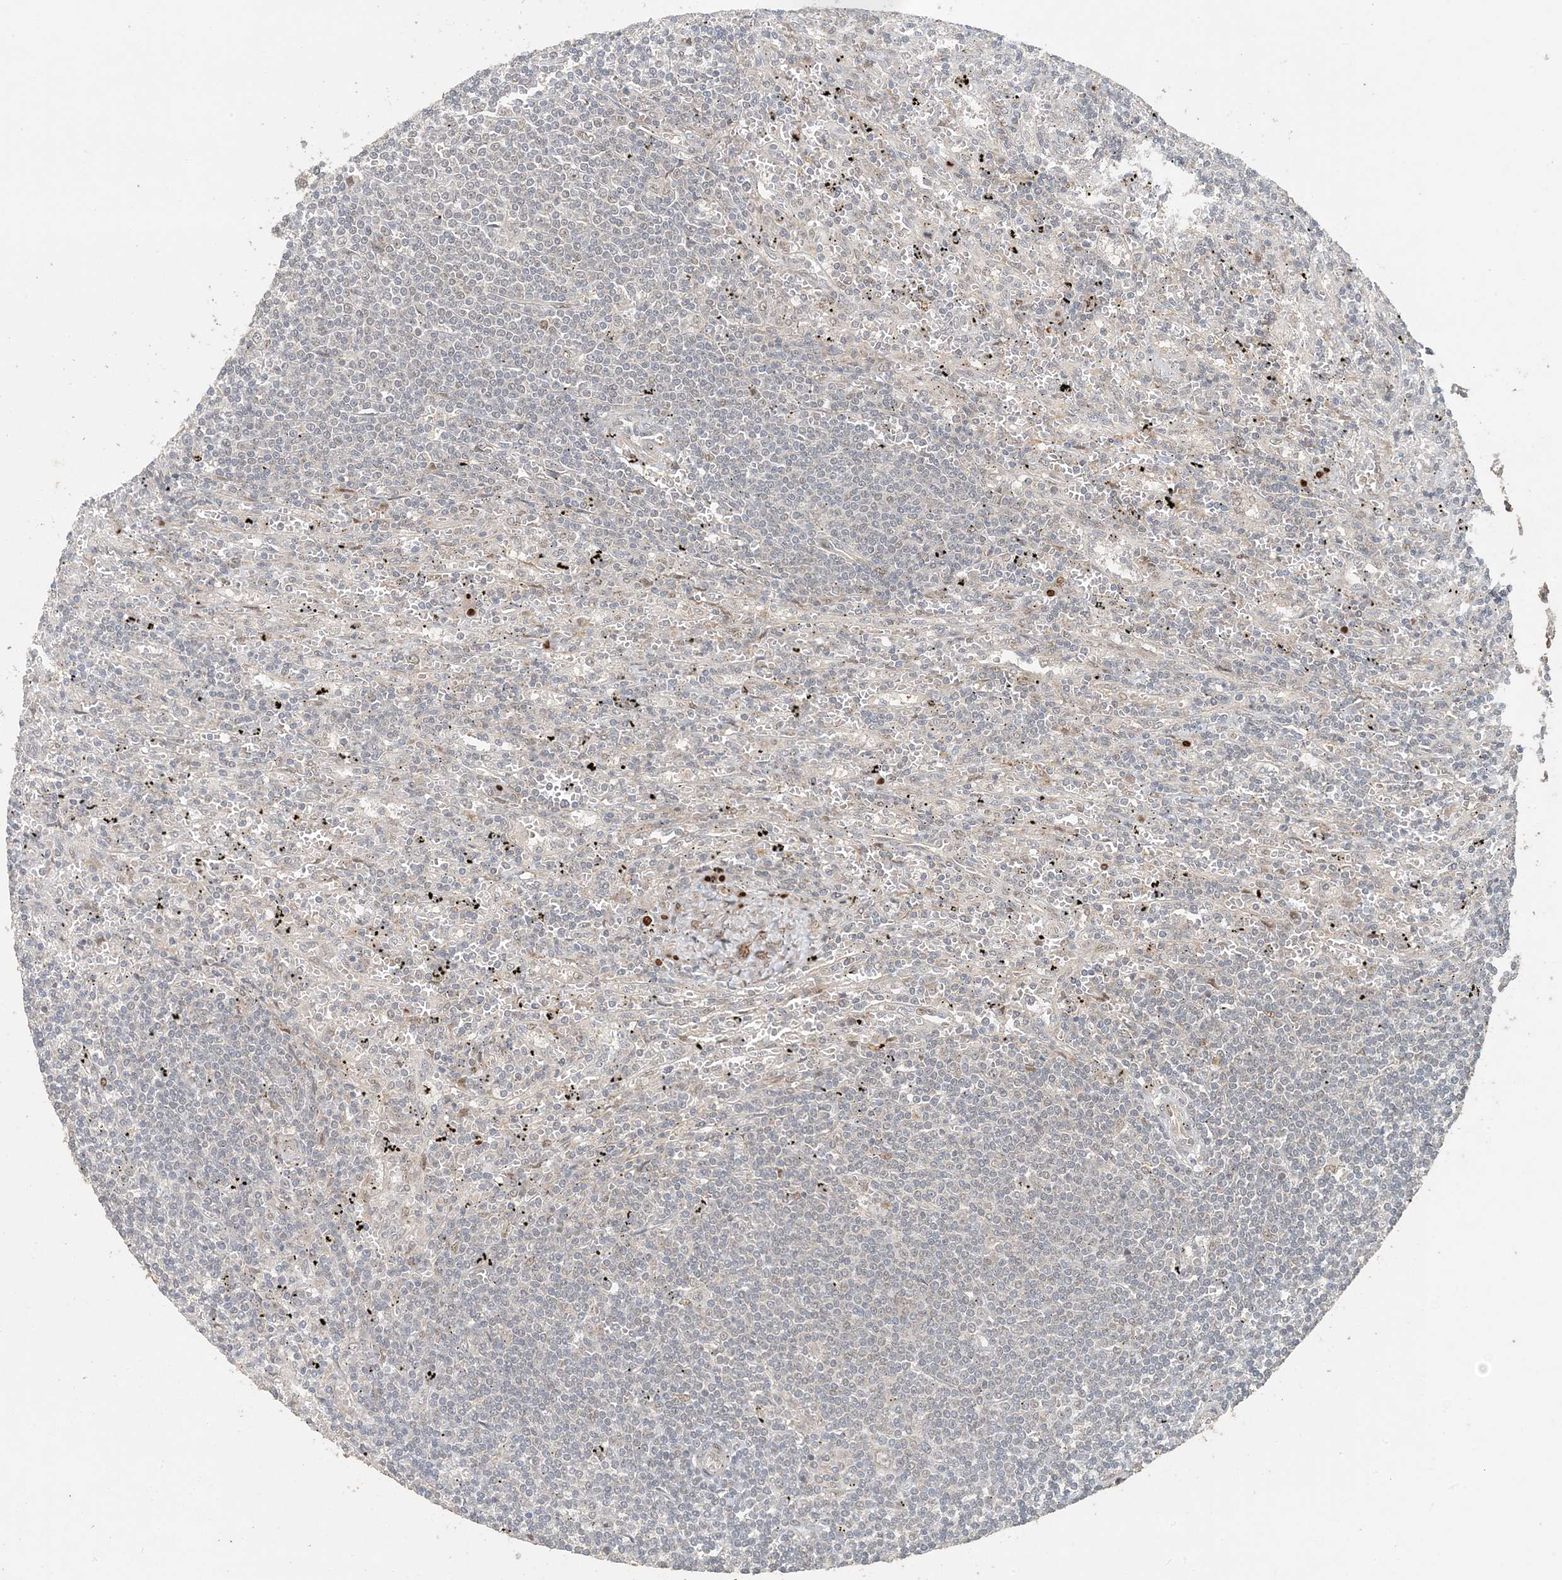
{"staining": {"intensity": "negative", "quantity": "none", "location": "none"}, "tissue": "lymphoma", "cell_type": "Tumor cells", "image_type": "cancer", "snomed": [{"axis": "morphology", "description": "Malignant lymphoma, non-Hodgkin's type, Low grade"}, {"axis": "topography", "description": "Spleen"}], "caption": "Image shows no significant protein staining in tumor cells of lymphoma.", "gene": "ATP13A2", "patient": {"sex": "male", "age": 76}}